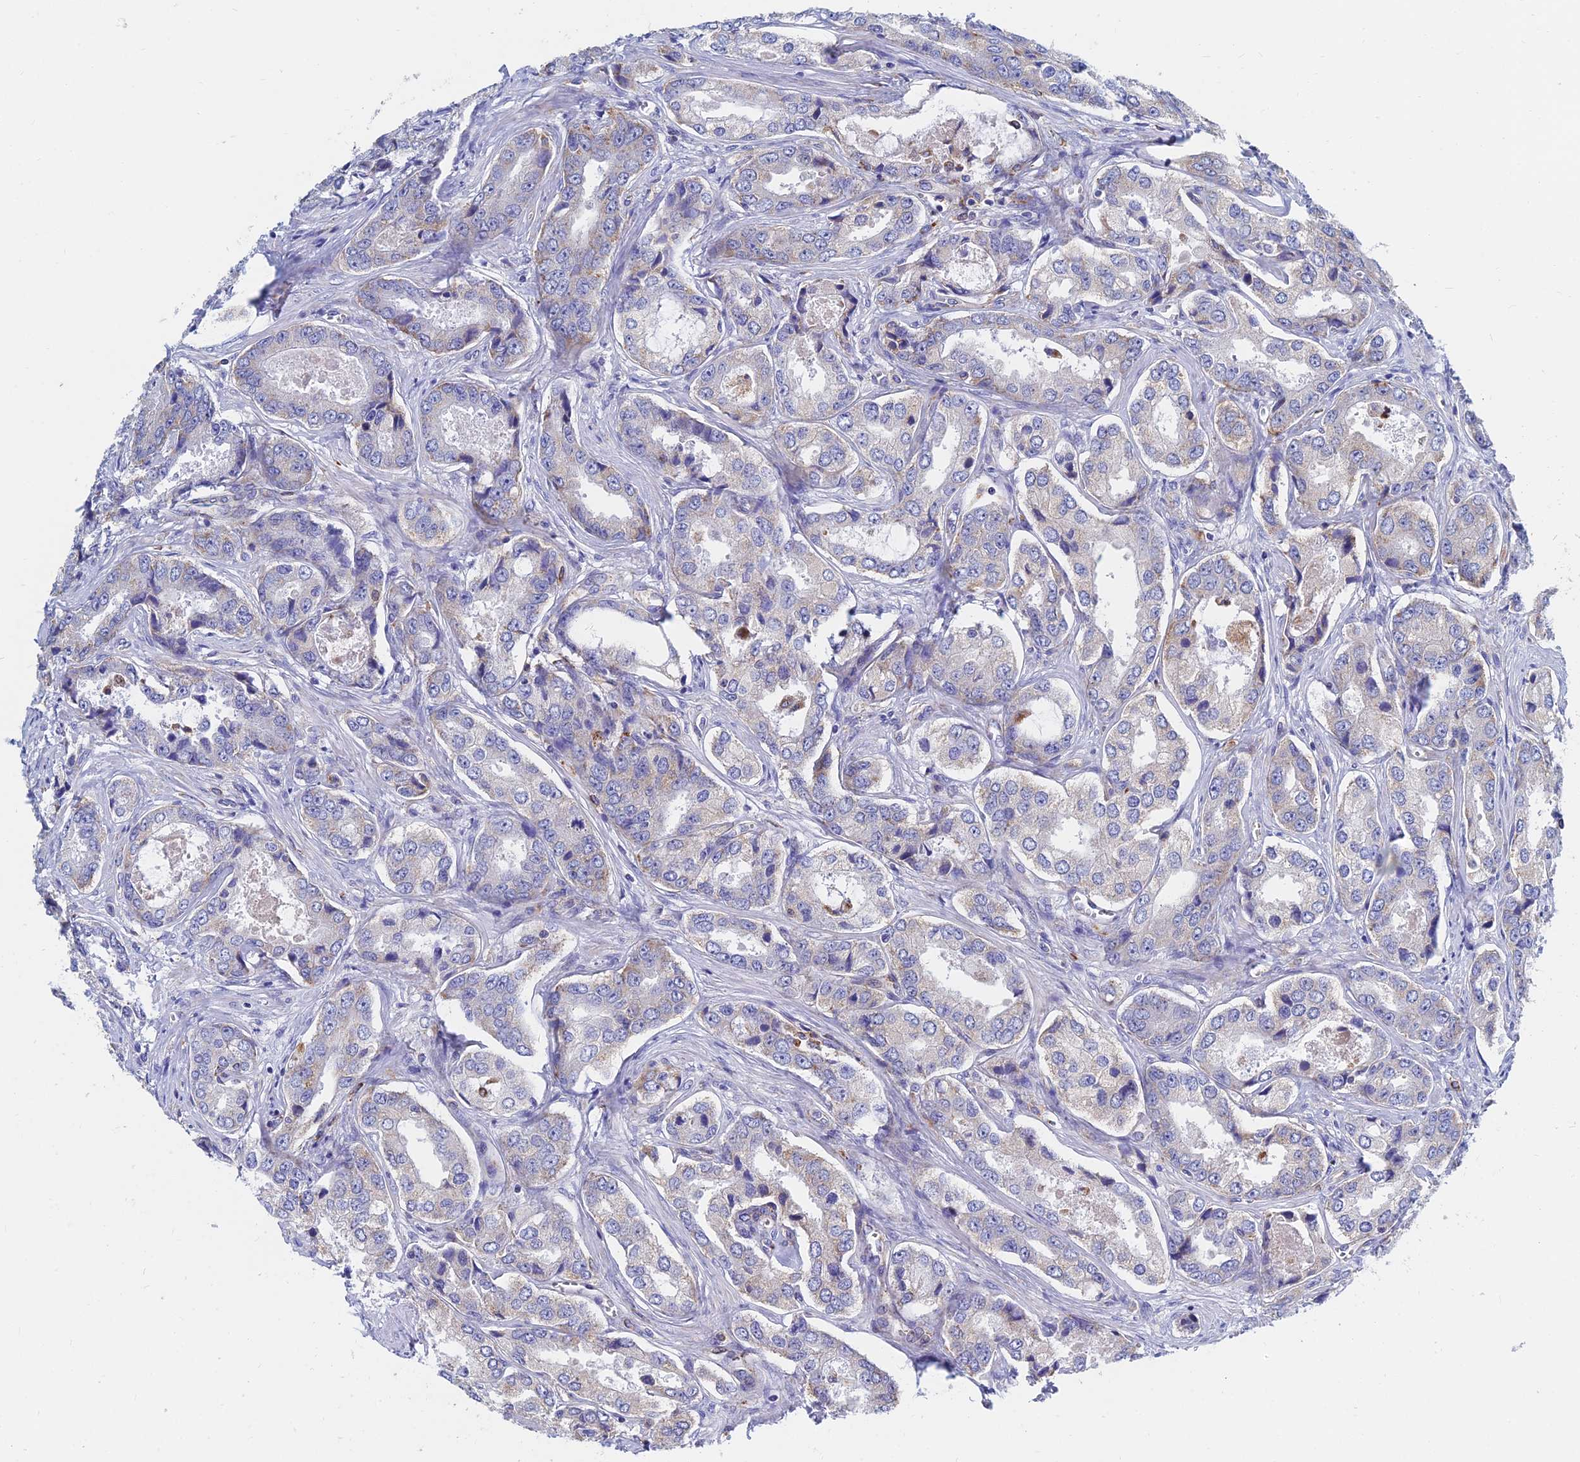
{"staining": {"intensity": "weak", "quantity": "<25%", "location": "cytoplasmic/membranous"}, "tissue": "prostate cancer", "cell_type": "Tumor cells", "image_type": "cancer", "snomed": [{"axis": "morphology", "description": "Adenocarcinoma, Low grade"}, {"axis": "topography", "description": "Prostate"}], "caption": "Immunohistochemical staining of human prostate low-grade adenocarcinoma exhibits no significant positivity in tumor cells.", "gene": "SPNS1", "patient": {"sex": "male", "age": 68}}